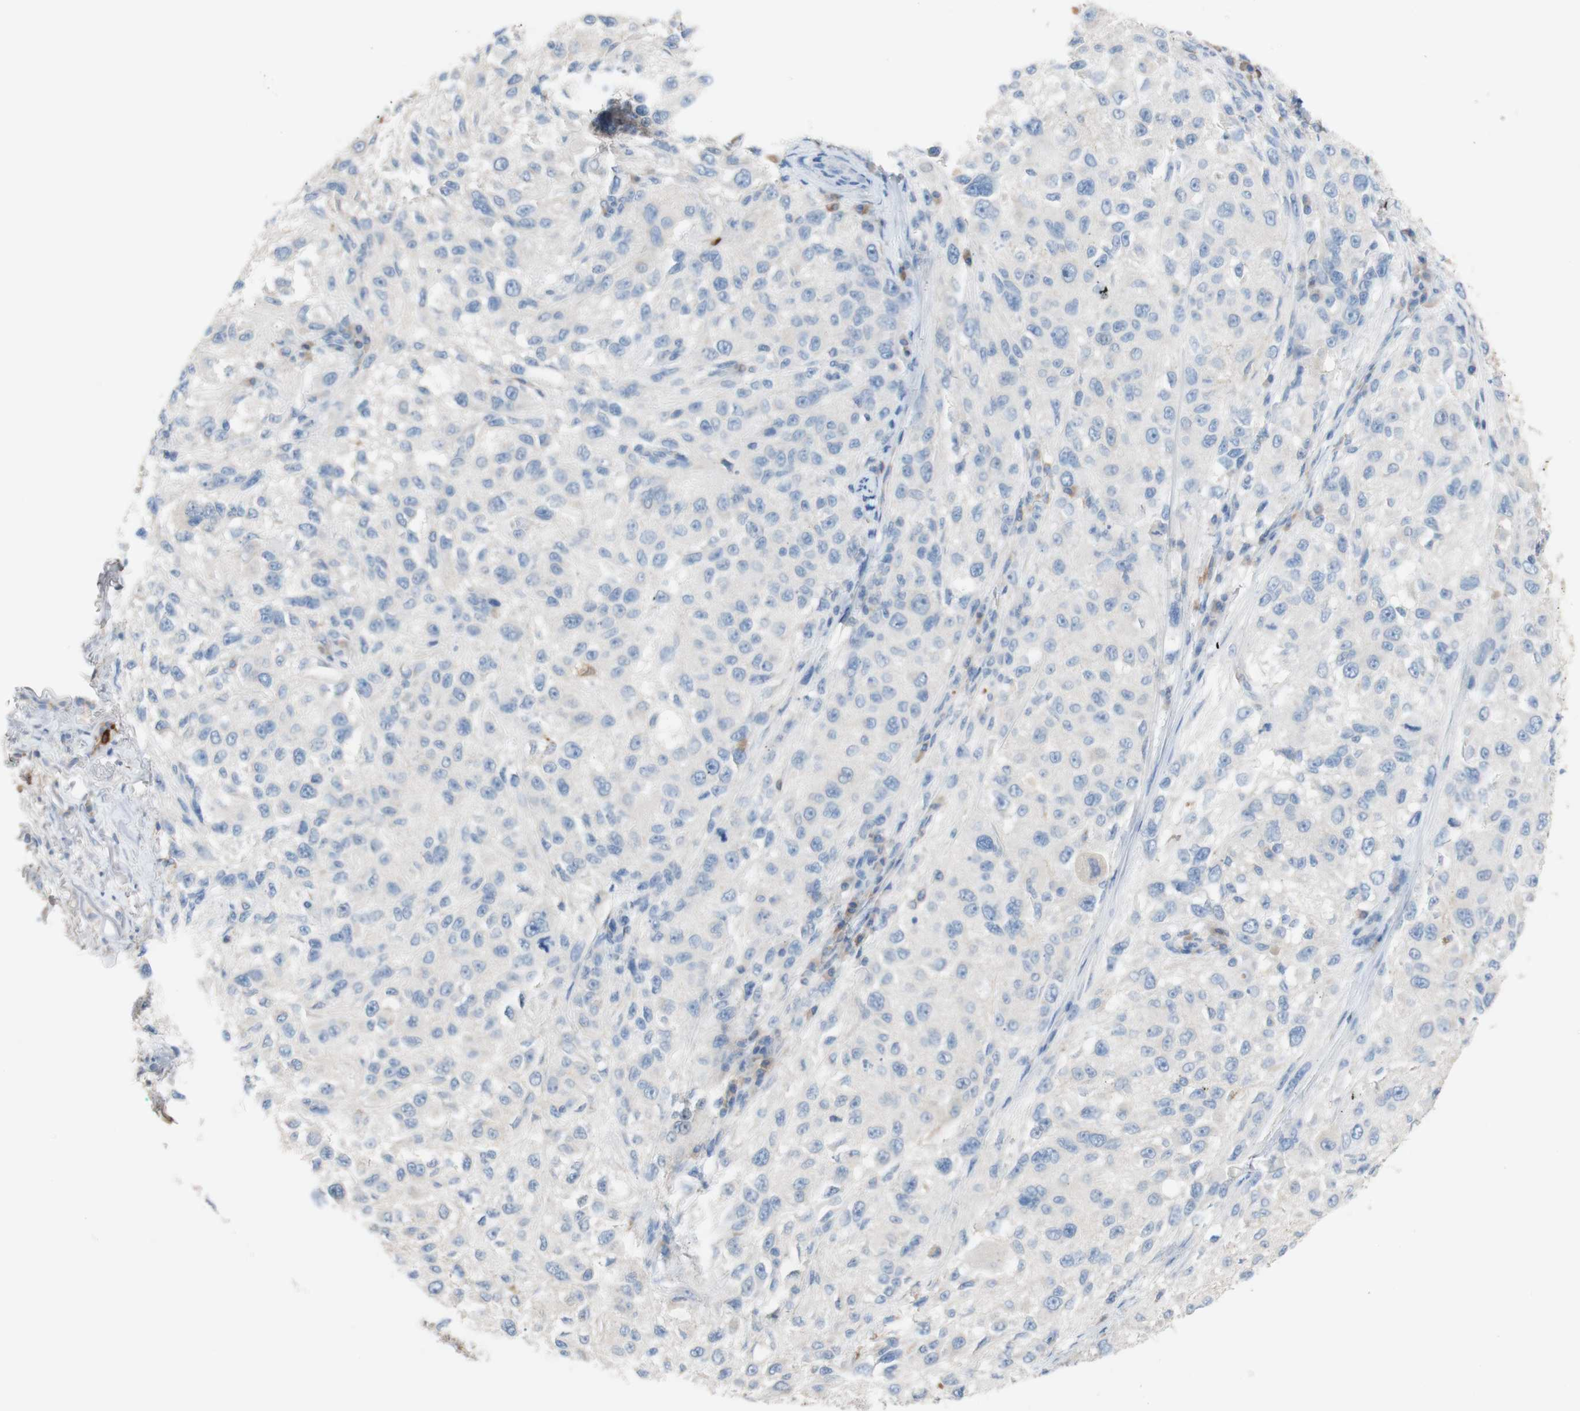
{"staining": {"intensity": "negative", "quantity": "none", "location": "none"}, "tissue": "melanoma", "cell_type": "Tumor cells", "image_type": "cancer", "snomed": [{"axis": "morphology", "description": "Necrosis, NOS"}, {"axis": "morphology", "description": "Malignant melanoma, NOS"}, {"axis": "topography", "description": "Skin"}], "caption": "Immunohistochemistry image of neoplastic tissue: human malignant melanoma stained with DAB displays no significant protein staining in tumor cells. (IHC, brightfield microscopy, high magnification).", "gene": "PACSIN1", "patient": {"sex": "female", "age": 87}}